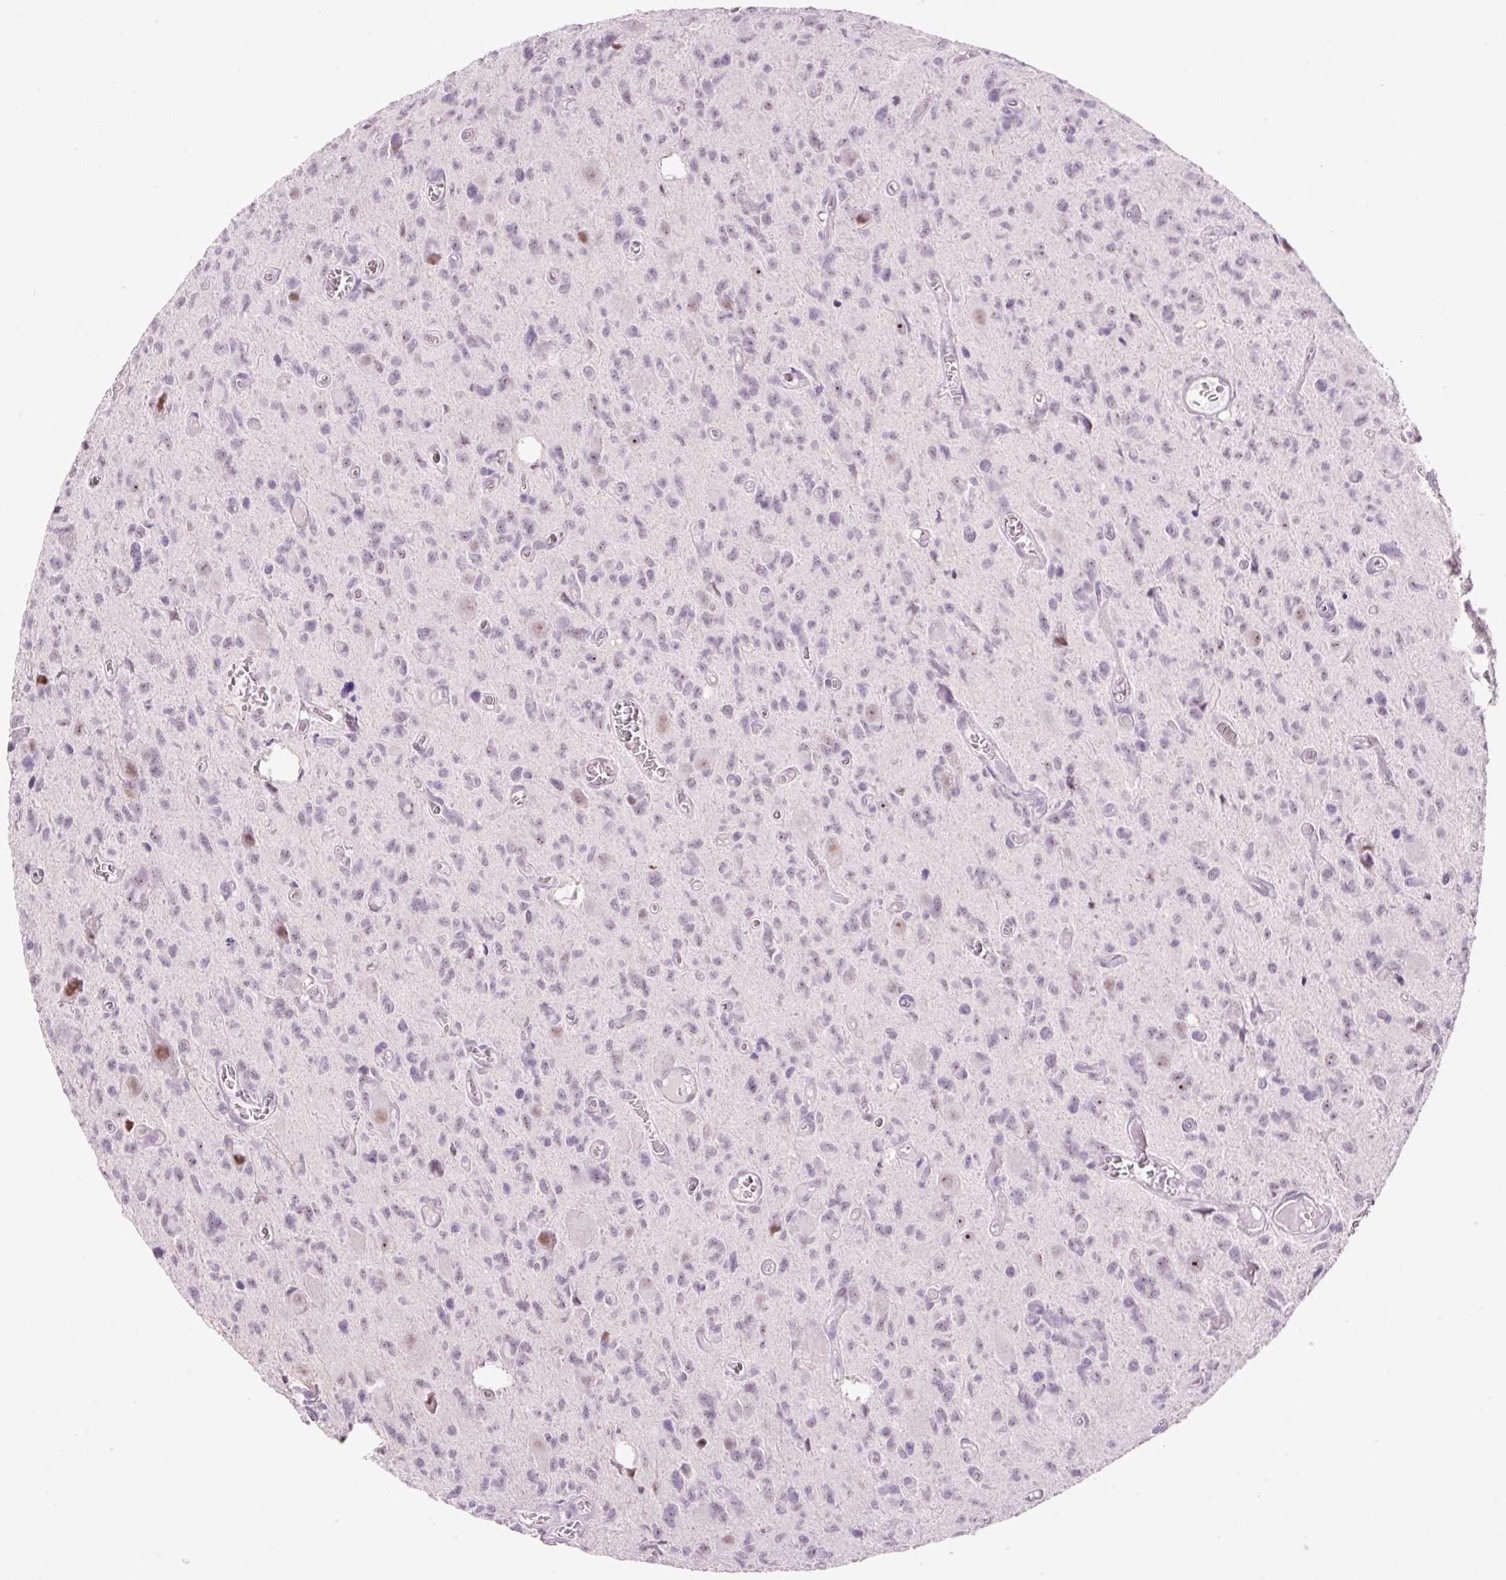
{"staining": {"intensity": "weak", "quantity": "<25%", "location": "nuclear"}, "tissue": "glioma", "cell_type": "Tumor cells", "image_type": "cancer", "snomed": [{"axis": "morphology", "description": "Glioma, malignant, High grade"}, {"axis": "topography", "description": "Brain"}], "caption": "This micrograph is of glioma stained with immunohistochemistry (IHC) to label a protein in brown with the nuclei are counter-stained blue. There is no staining in tumor cells.", "gene": "GCG", "patient": {"sex": "male", "age": 76}}